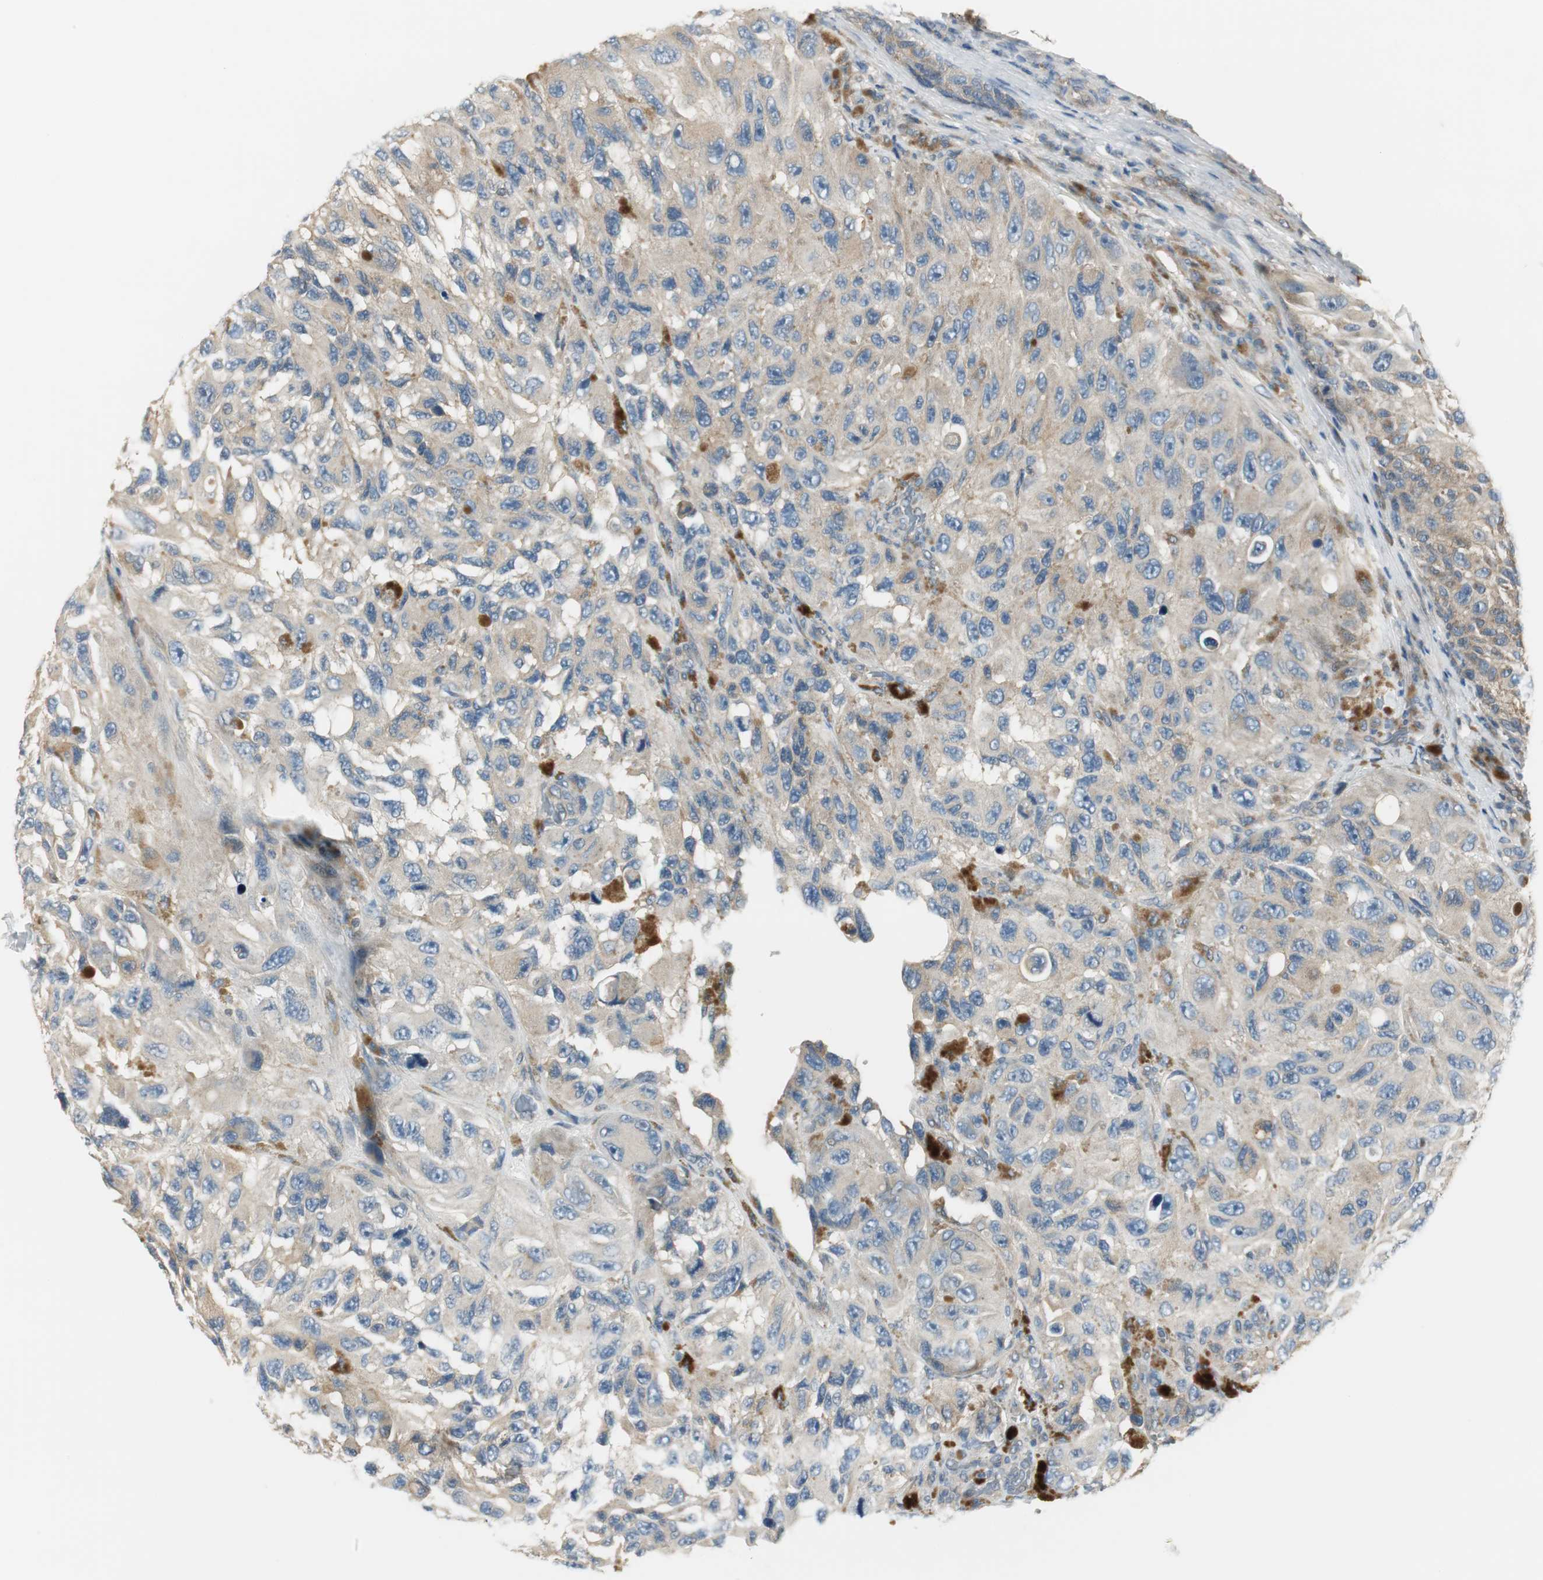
{"staining": {"intensity": "moderate", "quantity": ">75%", "location": "cytoplasmic/membranous"}, "tissue": "melanoma", "cell_type": "Tumor cells", "image_type": "cancer", "snomed": [{"axis": "morphology", "description": "Malignant melanoma, NOS"}, {"axis": "topography", "description": "Skin"}], "caption": "Tumor cells show medium levels of moderate cytoplasmic/membranous positivity in about >75% of cells in melanoma.", "gene": "PRKAA1", "patient": {"sex": "female", "age": 73}}